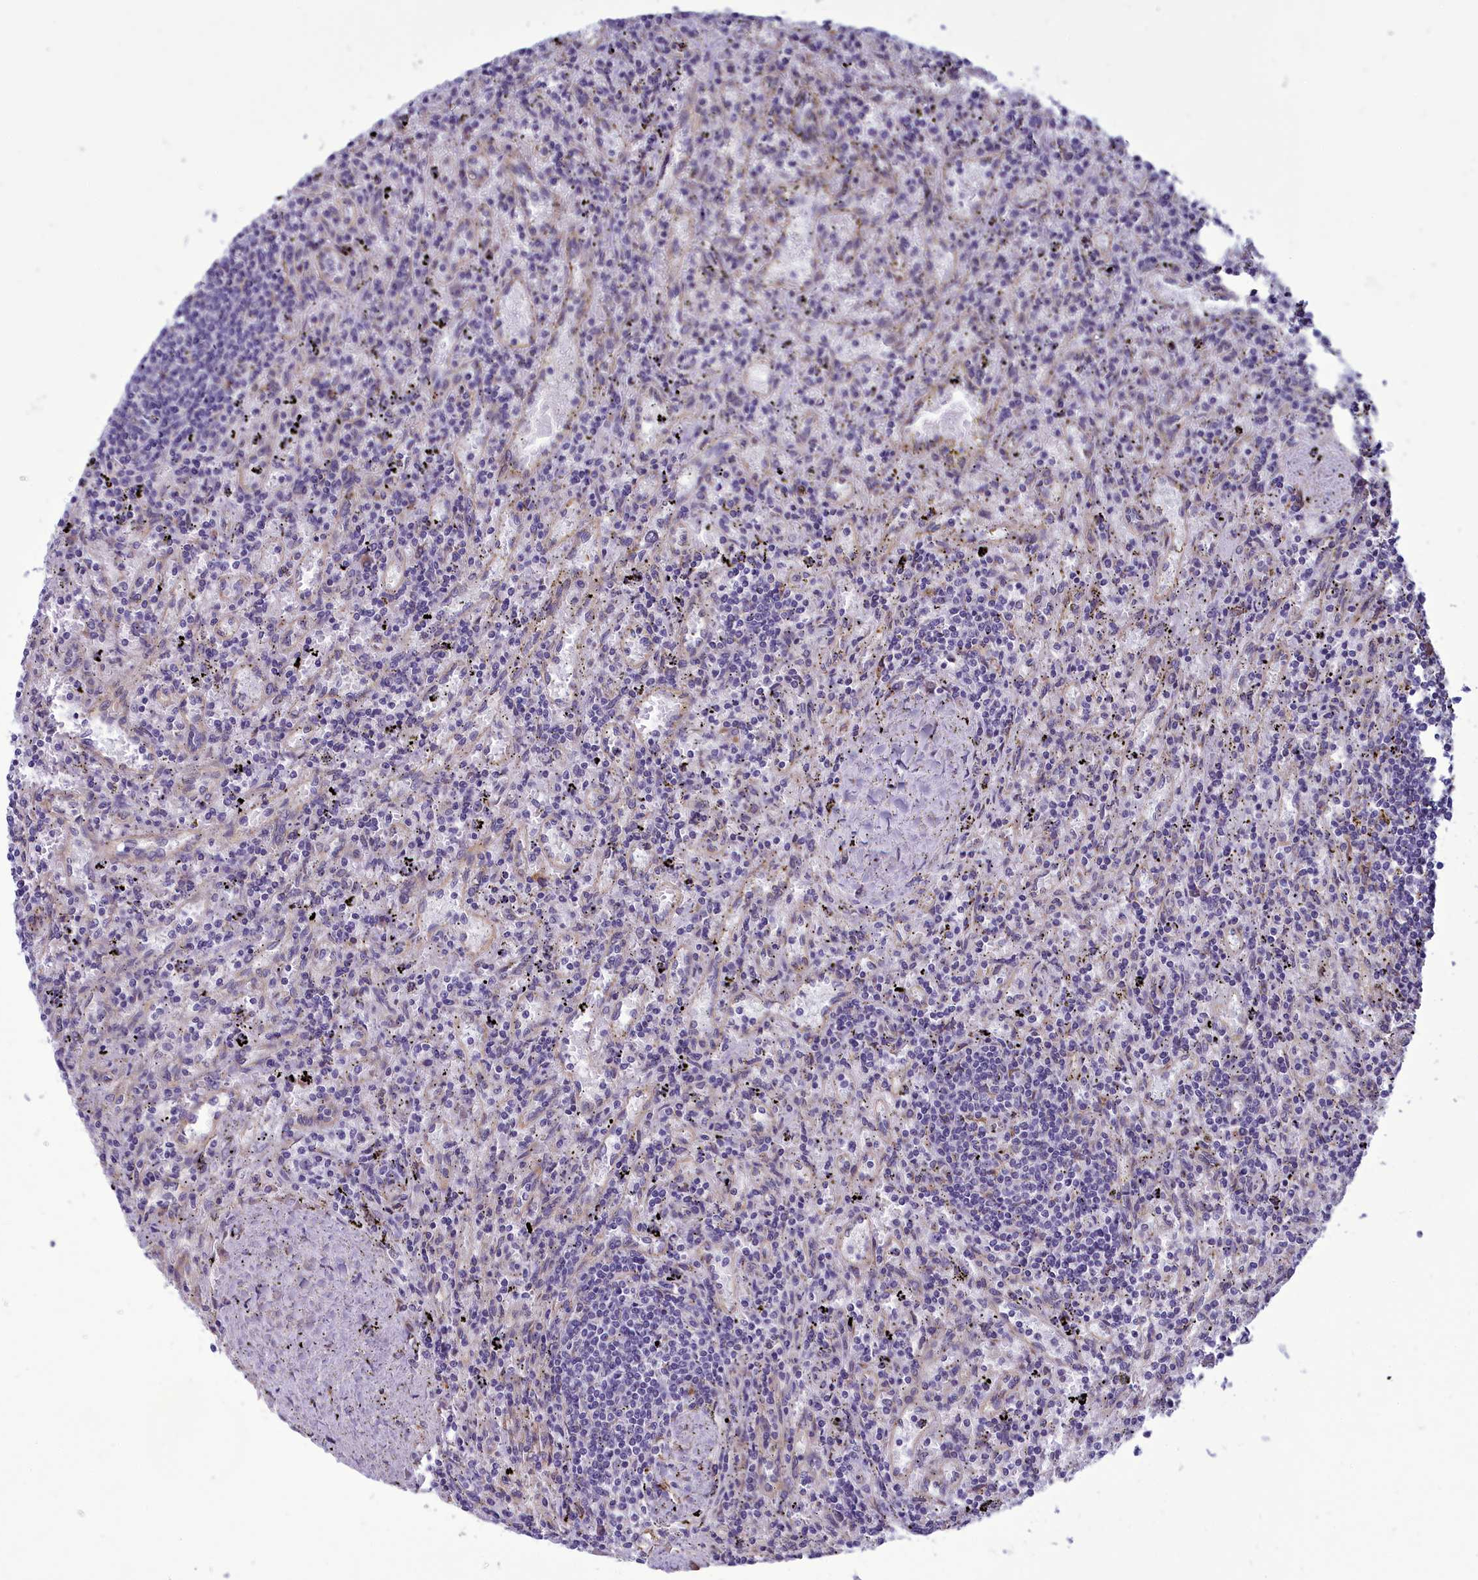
{"staining": {"intensity": "negative", "quantity": "none", "location": "none"}, "tissue": "lymphoma", "cell_type": "Tumor cells", "image_type": "cancer", "snomed": [{"axis": "morphology", "description": "Malignant lymphoma, non-Hodgkin's type, Low grade"}, {"axis": "topography", "description": "Spleen"}], "caption": "Lymphoma was stained to show a protein in brown. There is no significant positivity in tumor cells. Brightfield microscopy of immunohistochemistry (IHC) stained with DAB (3,3'-diaminobenzidine) (brown) and hematoxylin (blue), captured at high magnification.", "gene": "CENATAC", "patient": {"sex": "male", "age": 76}}